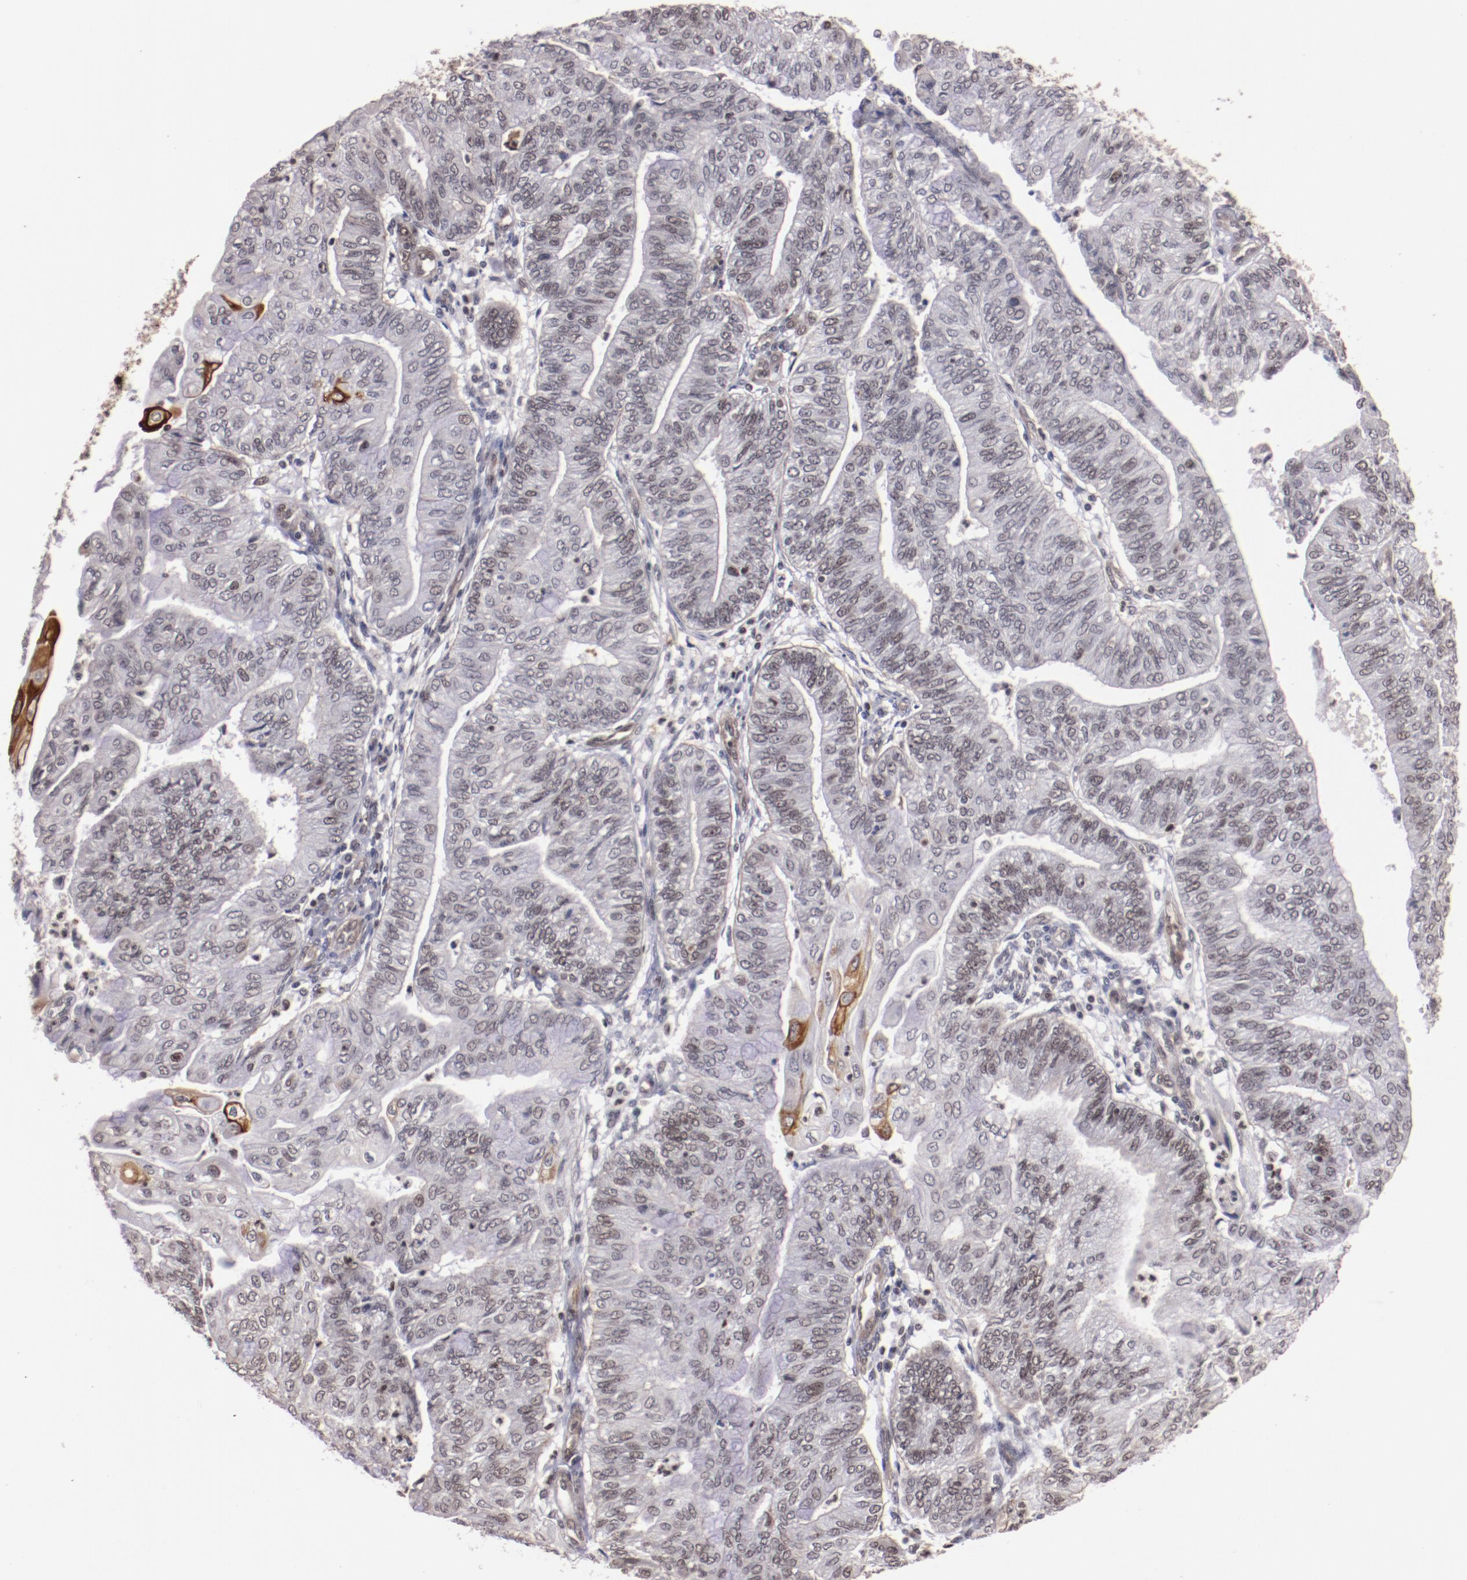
{"staining": {"intensity": "moderate", "quantity": "<25%", "location": "cytoplasmic/membranous"}, "tissue": "endometrial cancer", "cell_type": "Tumor cells", "image_type": "cancer", "snomed": [{"axis": "morphology", "description": "Adenocarcinoma, NOS"}, {"axis": "topography", "description": "Endometrium"}], "caption": "A micrograph of human endometrial adenocarcinoma stained for a protein shows moderate cytoplasmic/membranous brown staining in tumor cells.", "gene": "STAG2", "patient": {"sex": "female", "age": 59}}